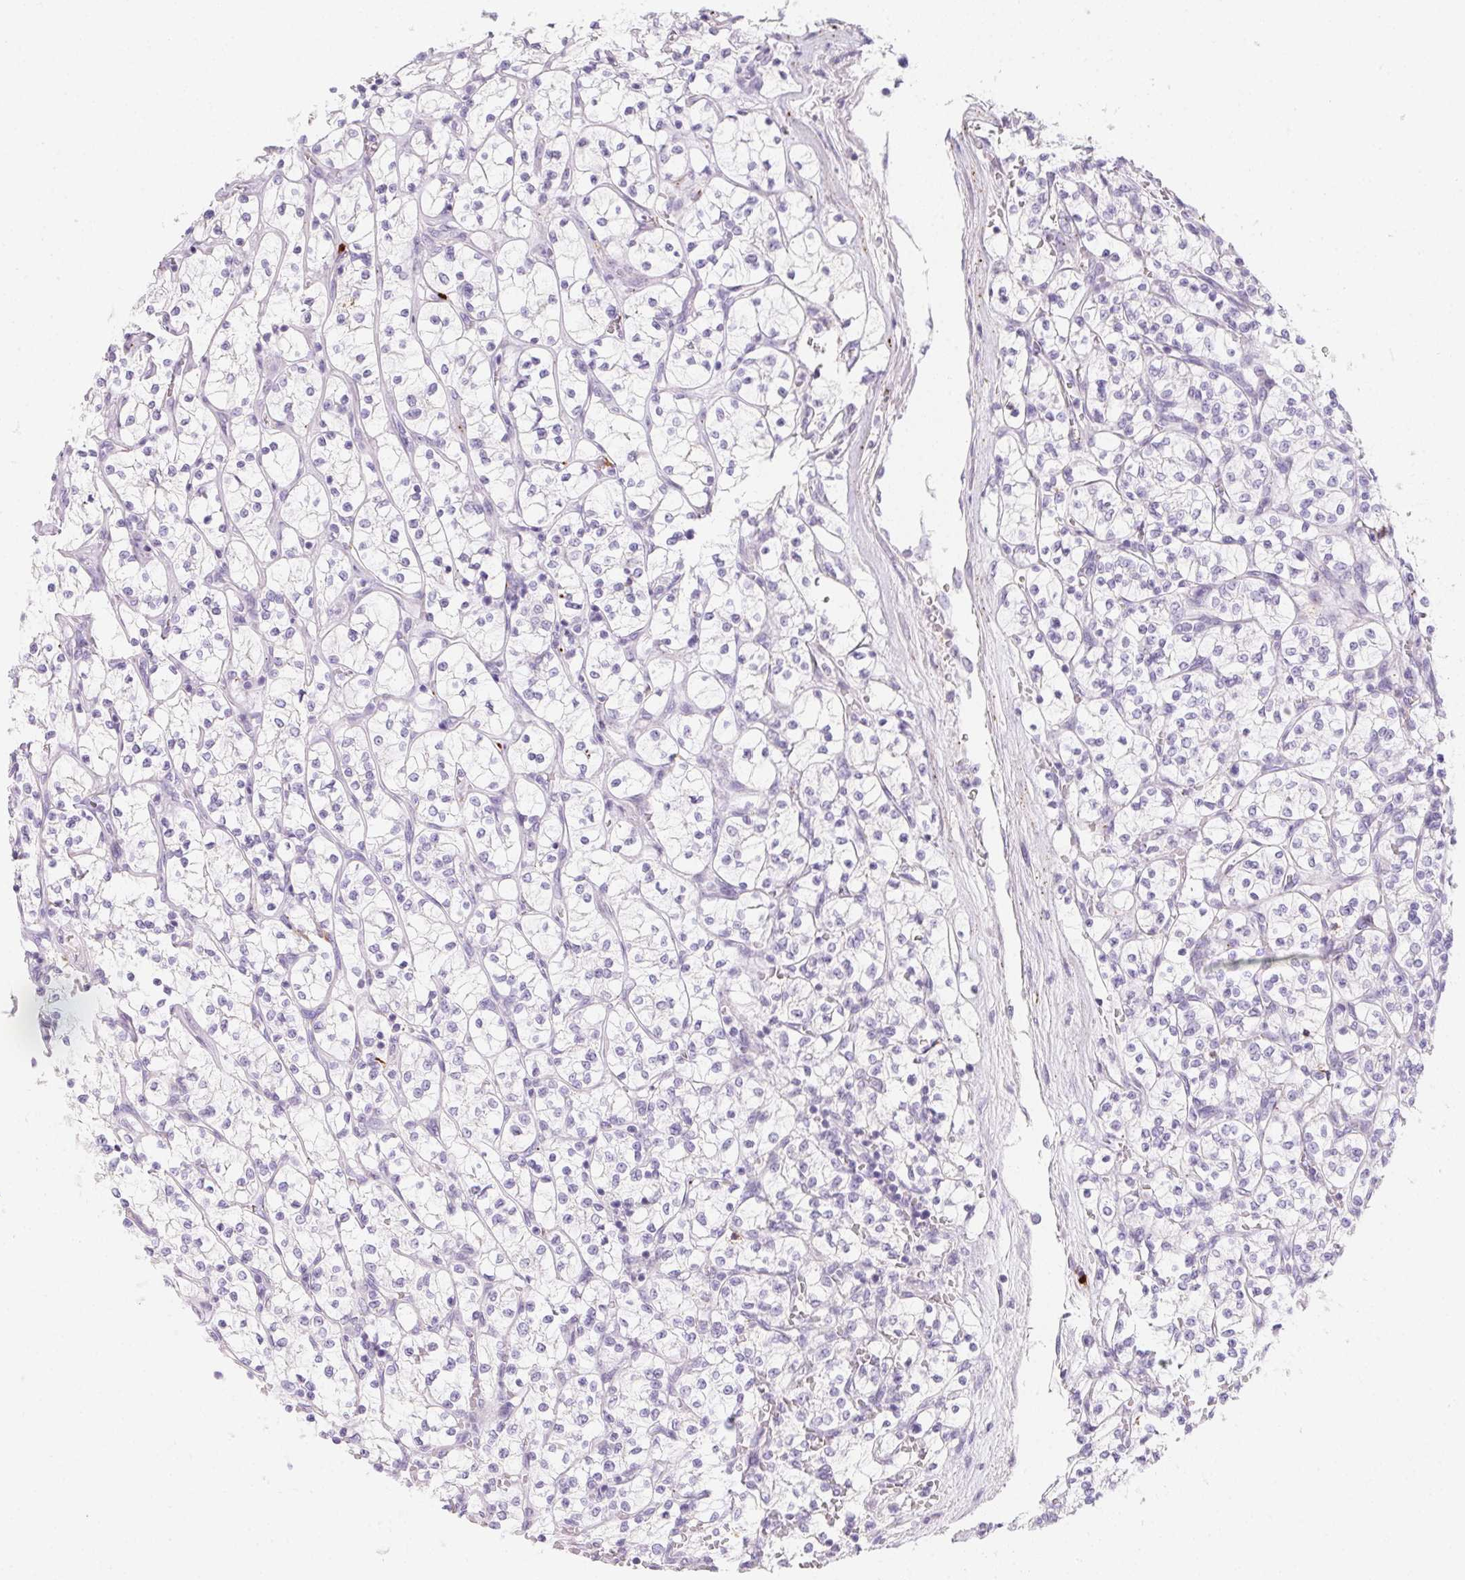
{"staining": {"intensity": "negative", "quantity": "none", "location": "none"}, "tissue": "renal cancer", "cell_type": "Tumor cells", "image_type": "cancer", "snomed": [{"axis": "morphology", "description": "Adenocarcinoma, NOS"}, {"axis": "topography", "description": "Kidney"}], "caption": "DAB immunohistochemical staining of human renal cancer (adenocarcinoma) exhibits no significant expression in tumor cells.", "gene": "MYL4", "patient": {"sex": "female", "age": 64}}